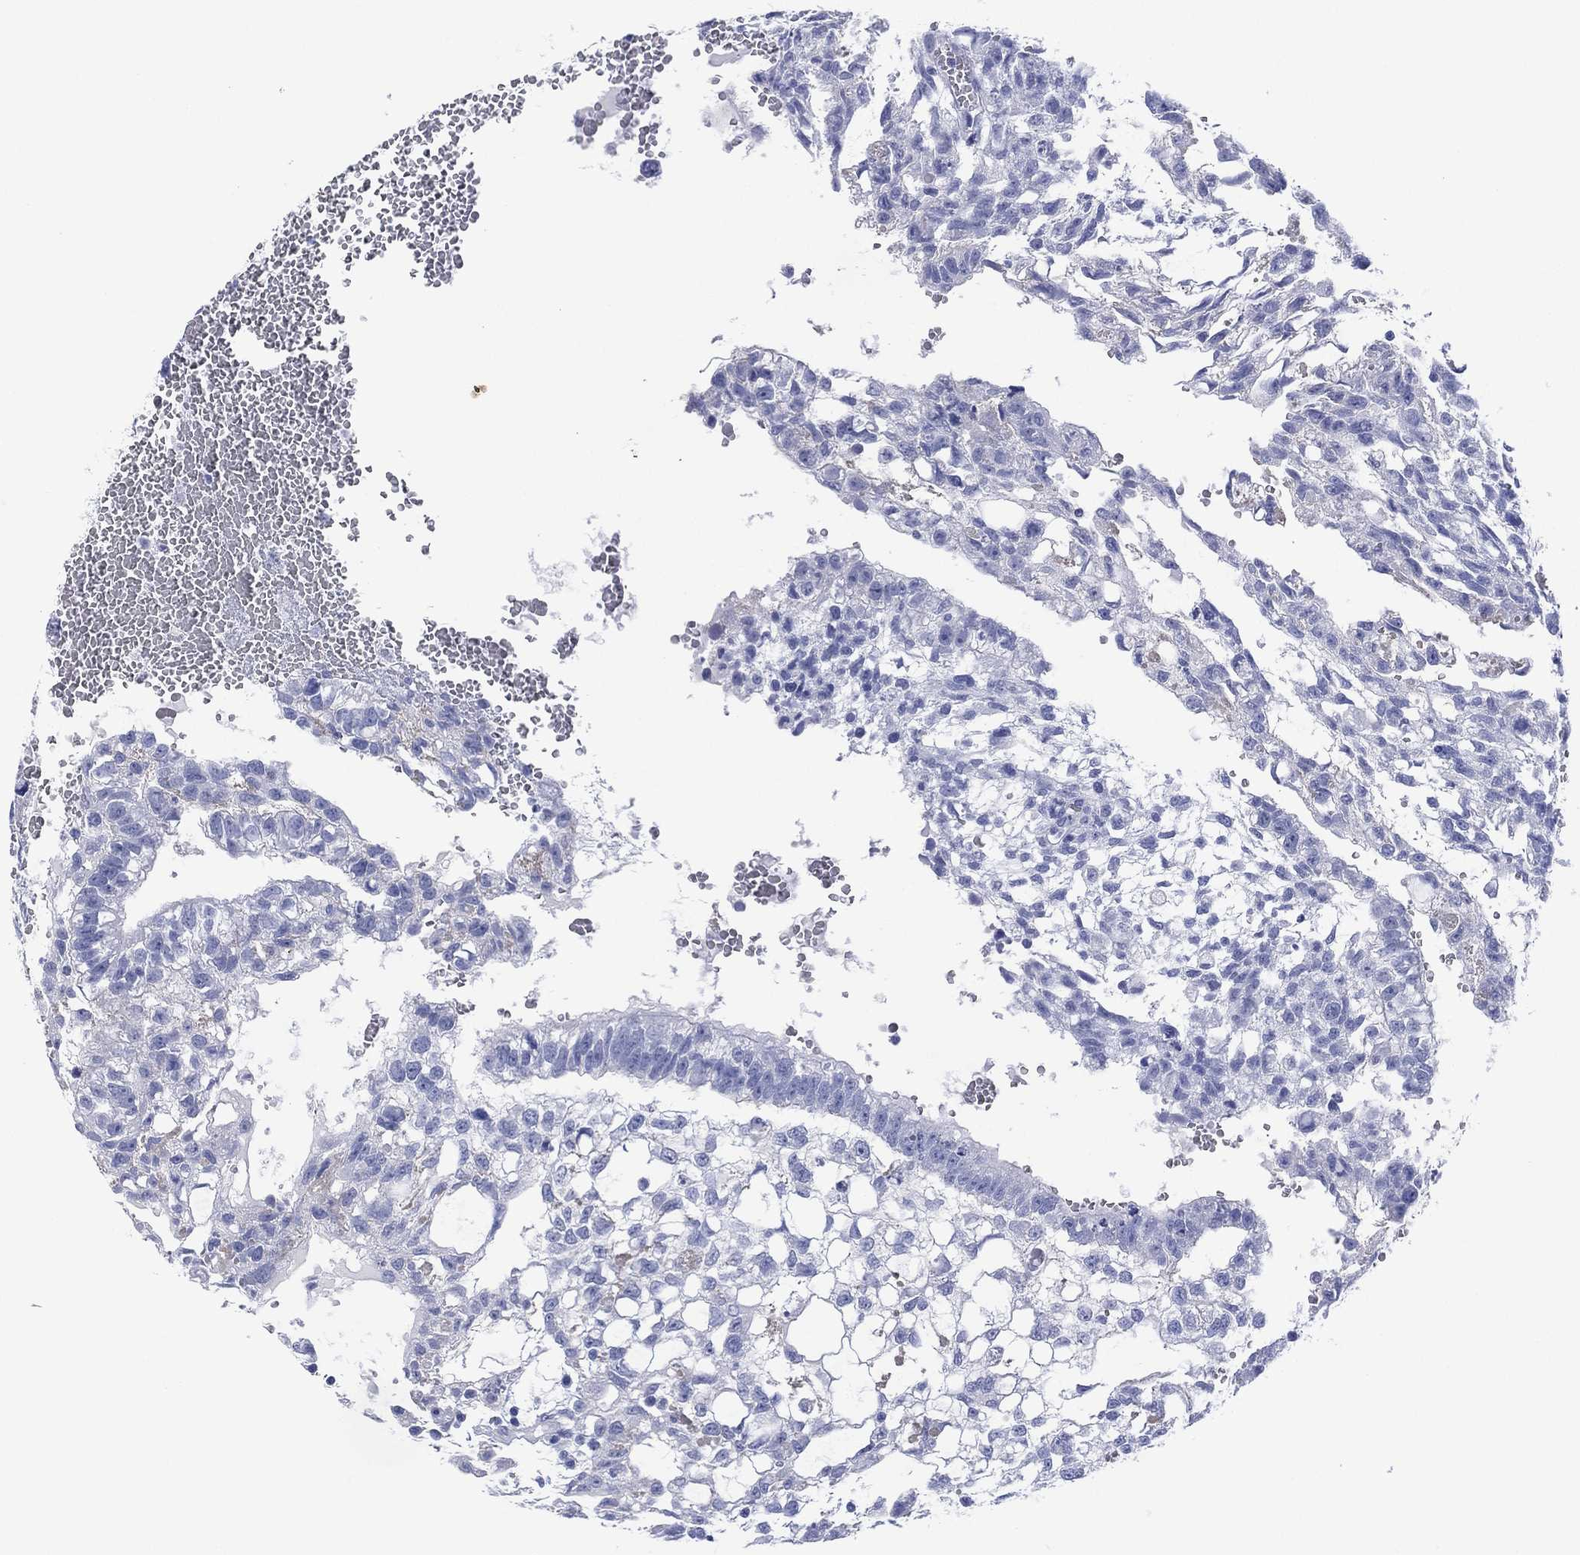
{"staining": {"intensity": "negative", "quantity": "none", "location": "none"}, "tissue": "testis cancer", "cell_type": "Tumor cells", "image_type": "cancer", "snomed": [{"axis": "morphology", "description": "Carcinoma, Embryonal, NOS"}, {"axis": "topography", "description": "Testis"}], "caption": "Tumor cells show no significant expression in testis embryonal carcinoma.", "gene": "DSG1", "patient": {"sex": "male", "age": 32}}